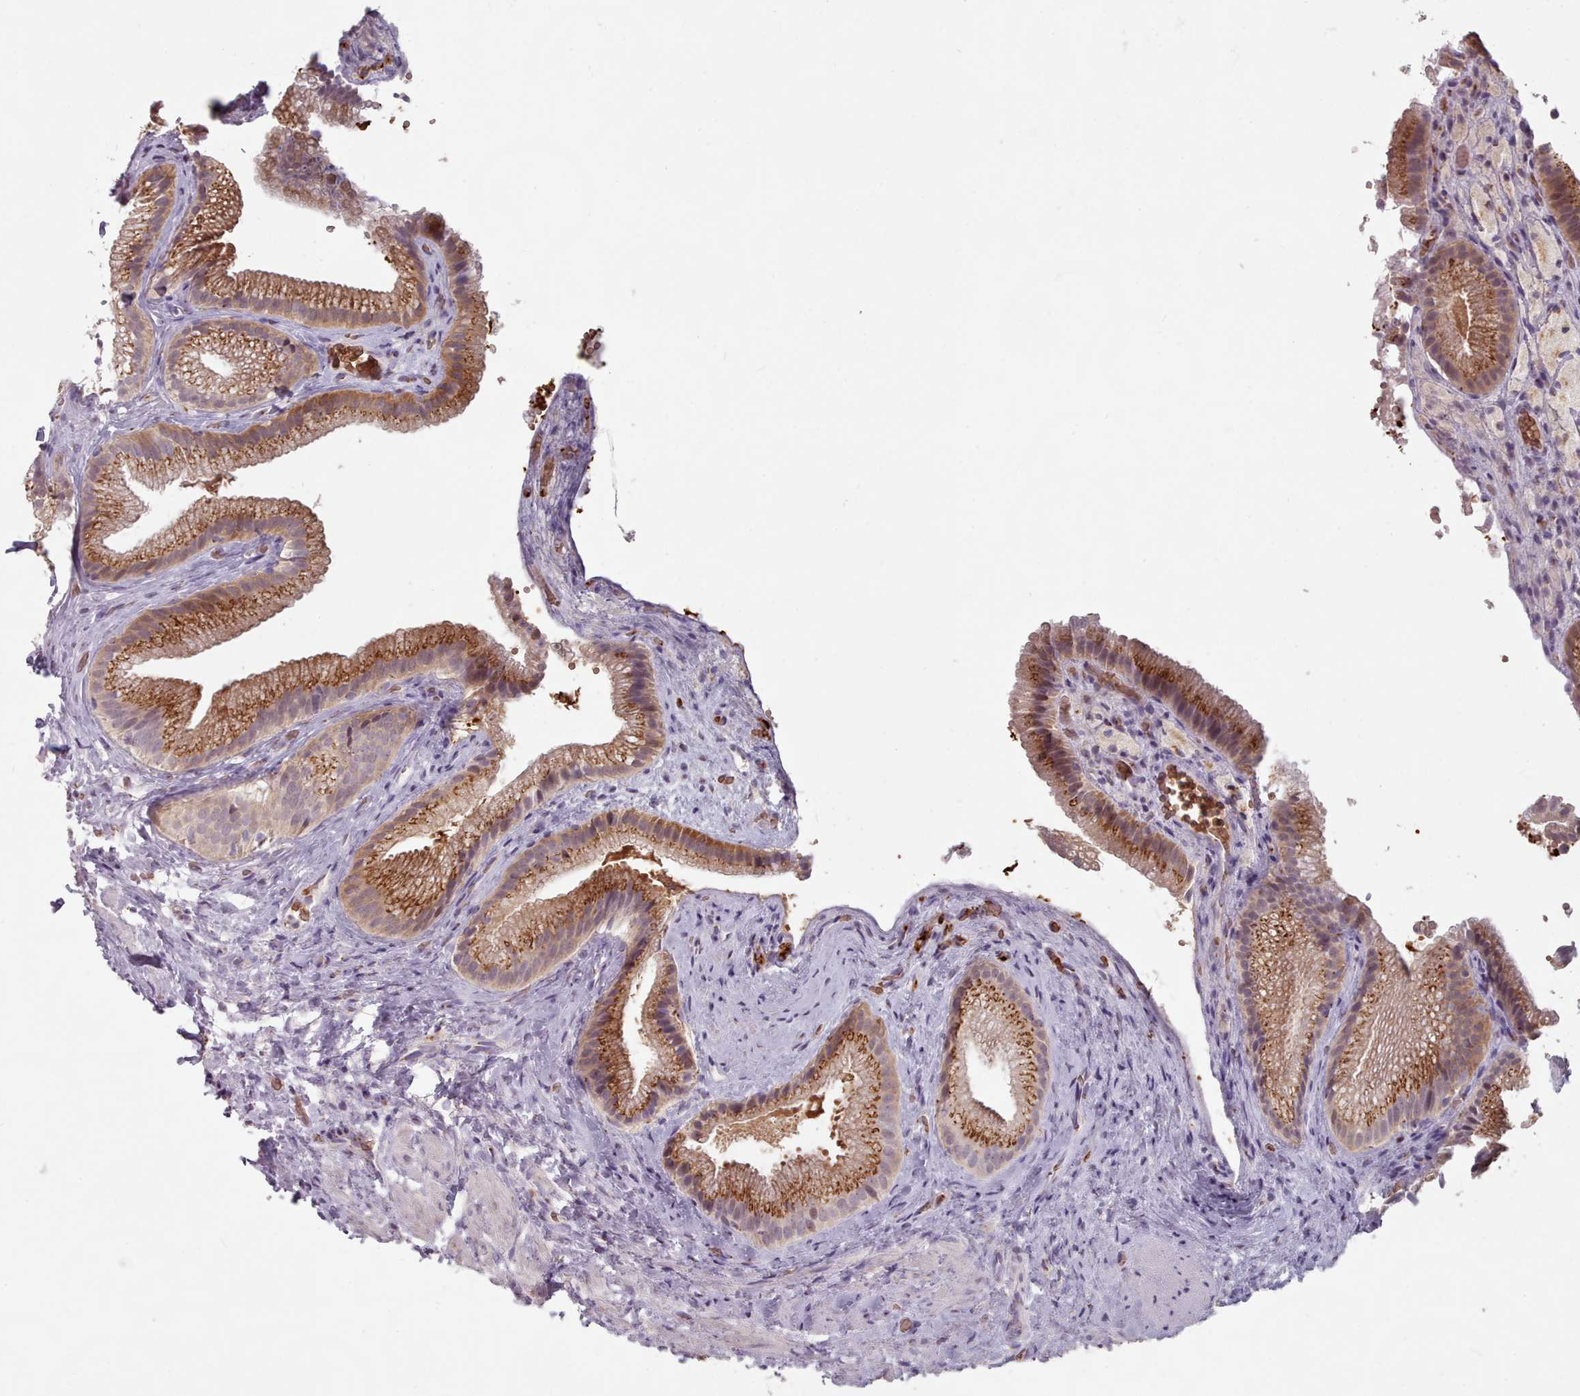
{"staining": {"intensity": "strong", "quantity": ">75%", "location": "cytoplasmic/membranous"}, "tissue": "gallbladder", "cell_type": "Glandular cells", "image_type": "normal", "snomed": [{"axis": "morphology", "description": "Normal tissue, NOS"}, {"axis": "morphology", "description": "Inflammation, NOS"}, {"axis": "topography", "description": "Gallbladder"}], "caption": "Immunohistochemistry (IHC) of normal human gallbladder exhibits high levels of strong cytoplasmic/membranous staining in about >75% of glandular cells. Ihc stains the protein of interest in brown and the nuclei are stained blue.", "gene": "MAN1B1", "patient": {"sex": "male", "age": 51}}